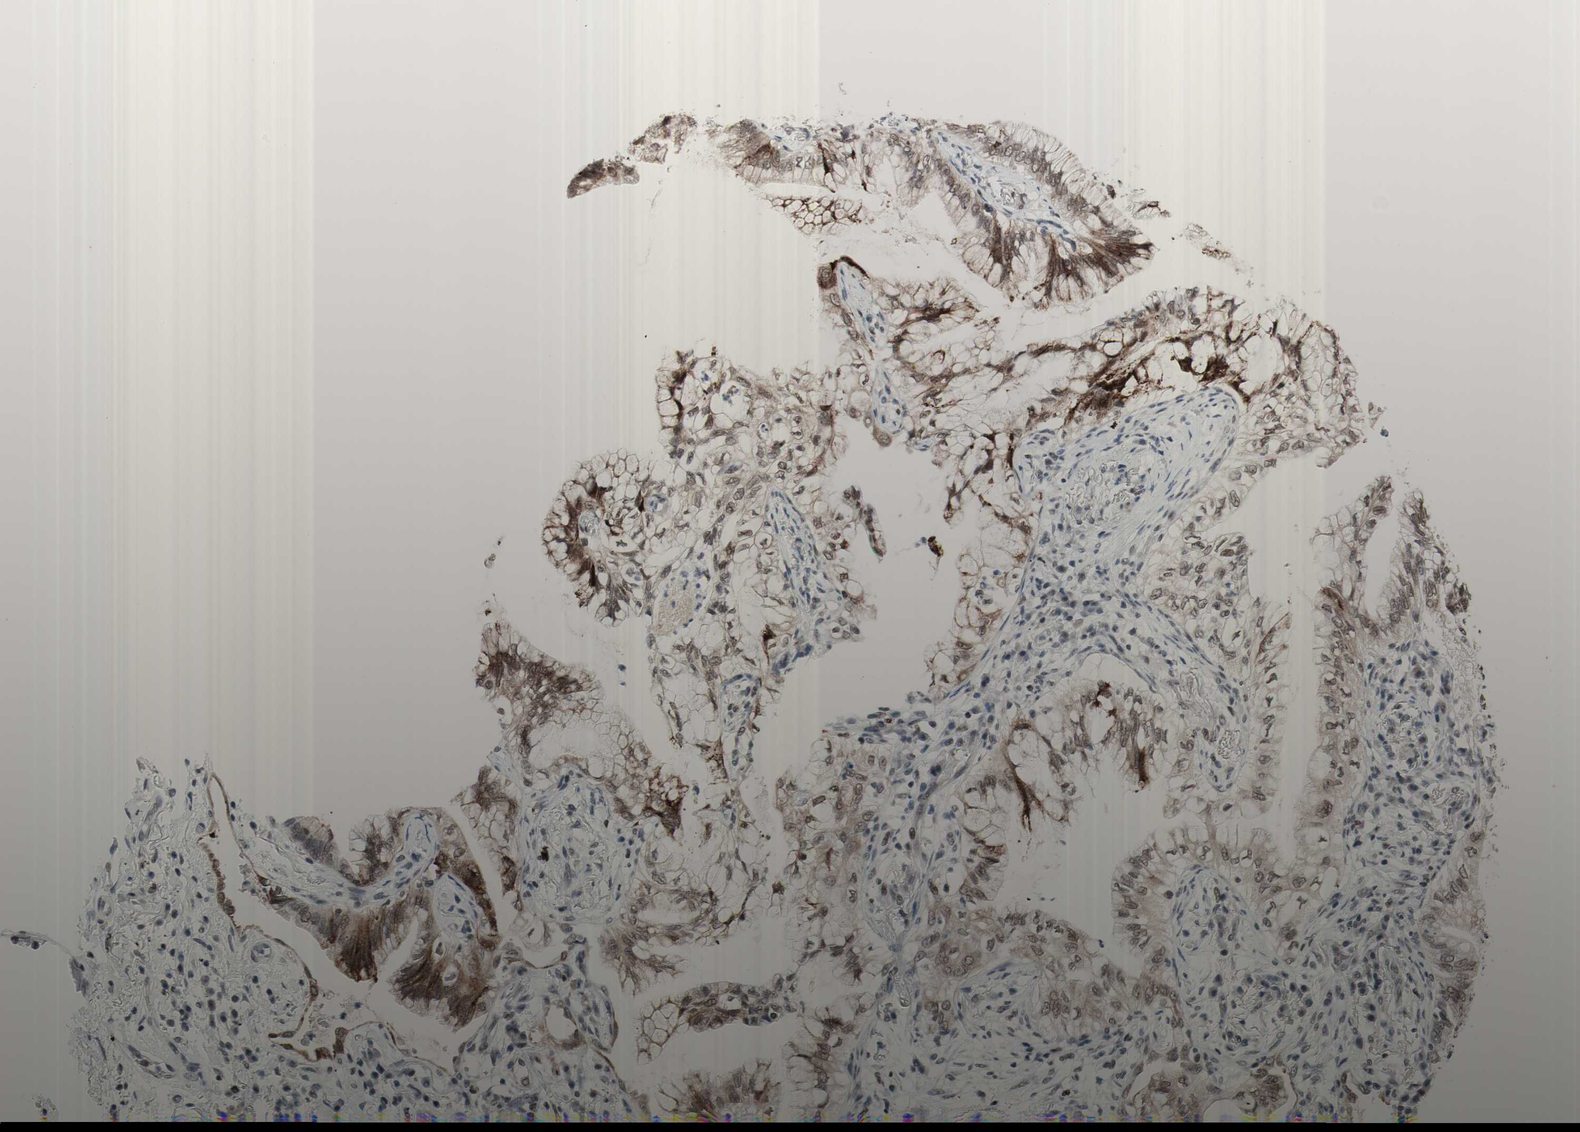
{"staining": {"intensity": "moderate", "quantity": ">75%", "location": "nuclear"}, "tissue": "lung cancer", "cell_type": "Tumor cells", "image_type": "cancer", "snomed": [{"axis": "morphology", "description": "Adenocarcinoma, NOS"}, {"axis": "topography", "description": "Lung"}], "caption": "This is an image of IHC staining of lung adenocarcinoma, which shows moderate positivity in the nuclear of tumor cells.", "gene": "ARID1A", "patient": {"sex": "female", "age": 70}}